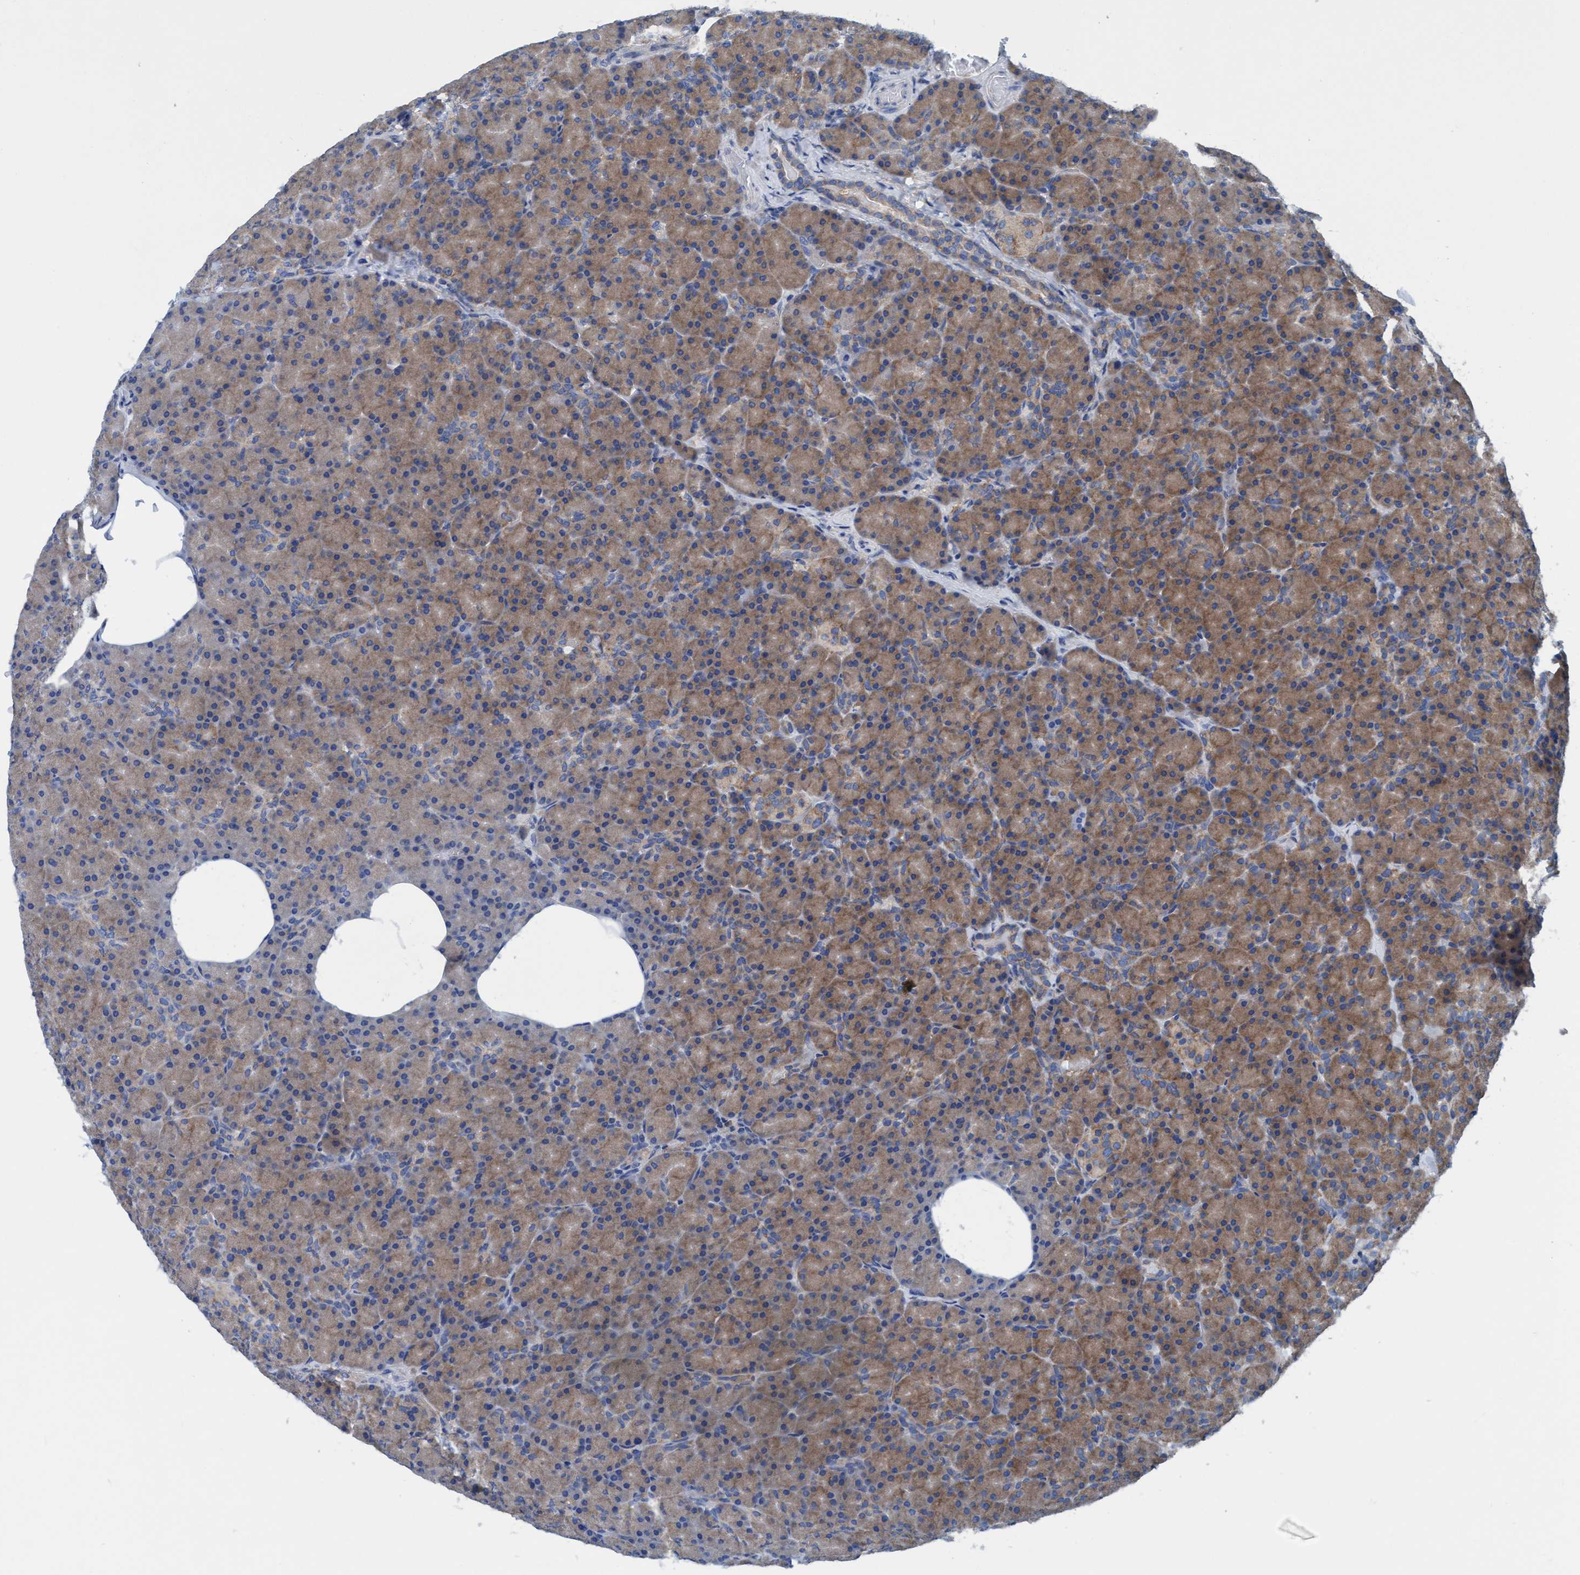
{"staining": {"intensity": "moderate", "quantity": ">75%", "location": "cytoplasmic/membranous"}, "tissue": "pancreas", "cell_type": "Exocrine glandular cells", "image_type": "normal", "snomed": [{"axis": "morphology", "description": "Normal tissue, NOS"}, {"axis": "topography", "description": "Pancreas"}], "caption": "Brown immunohistochemical staining in unremarkable pancreas shows moderate cytoplasmic/membranous positivity in about >75% of exocrine glandular cells.", "gene": "NMT1", "patient": {"sex": "female", "age": 43}}